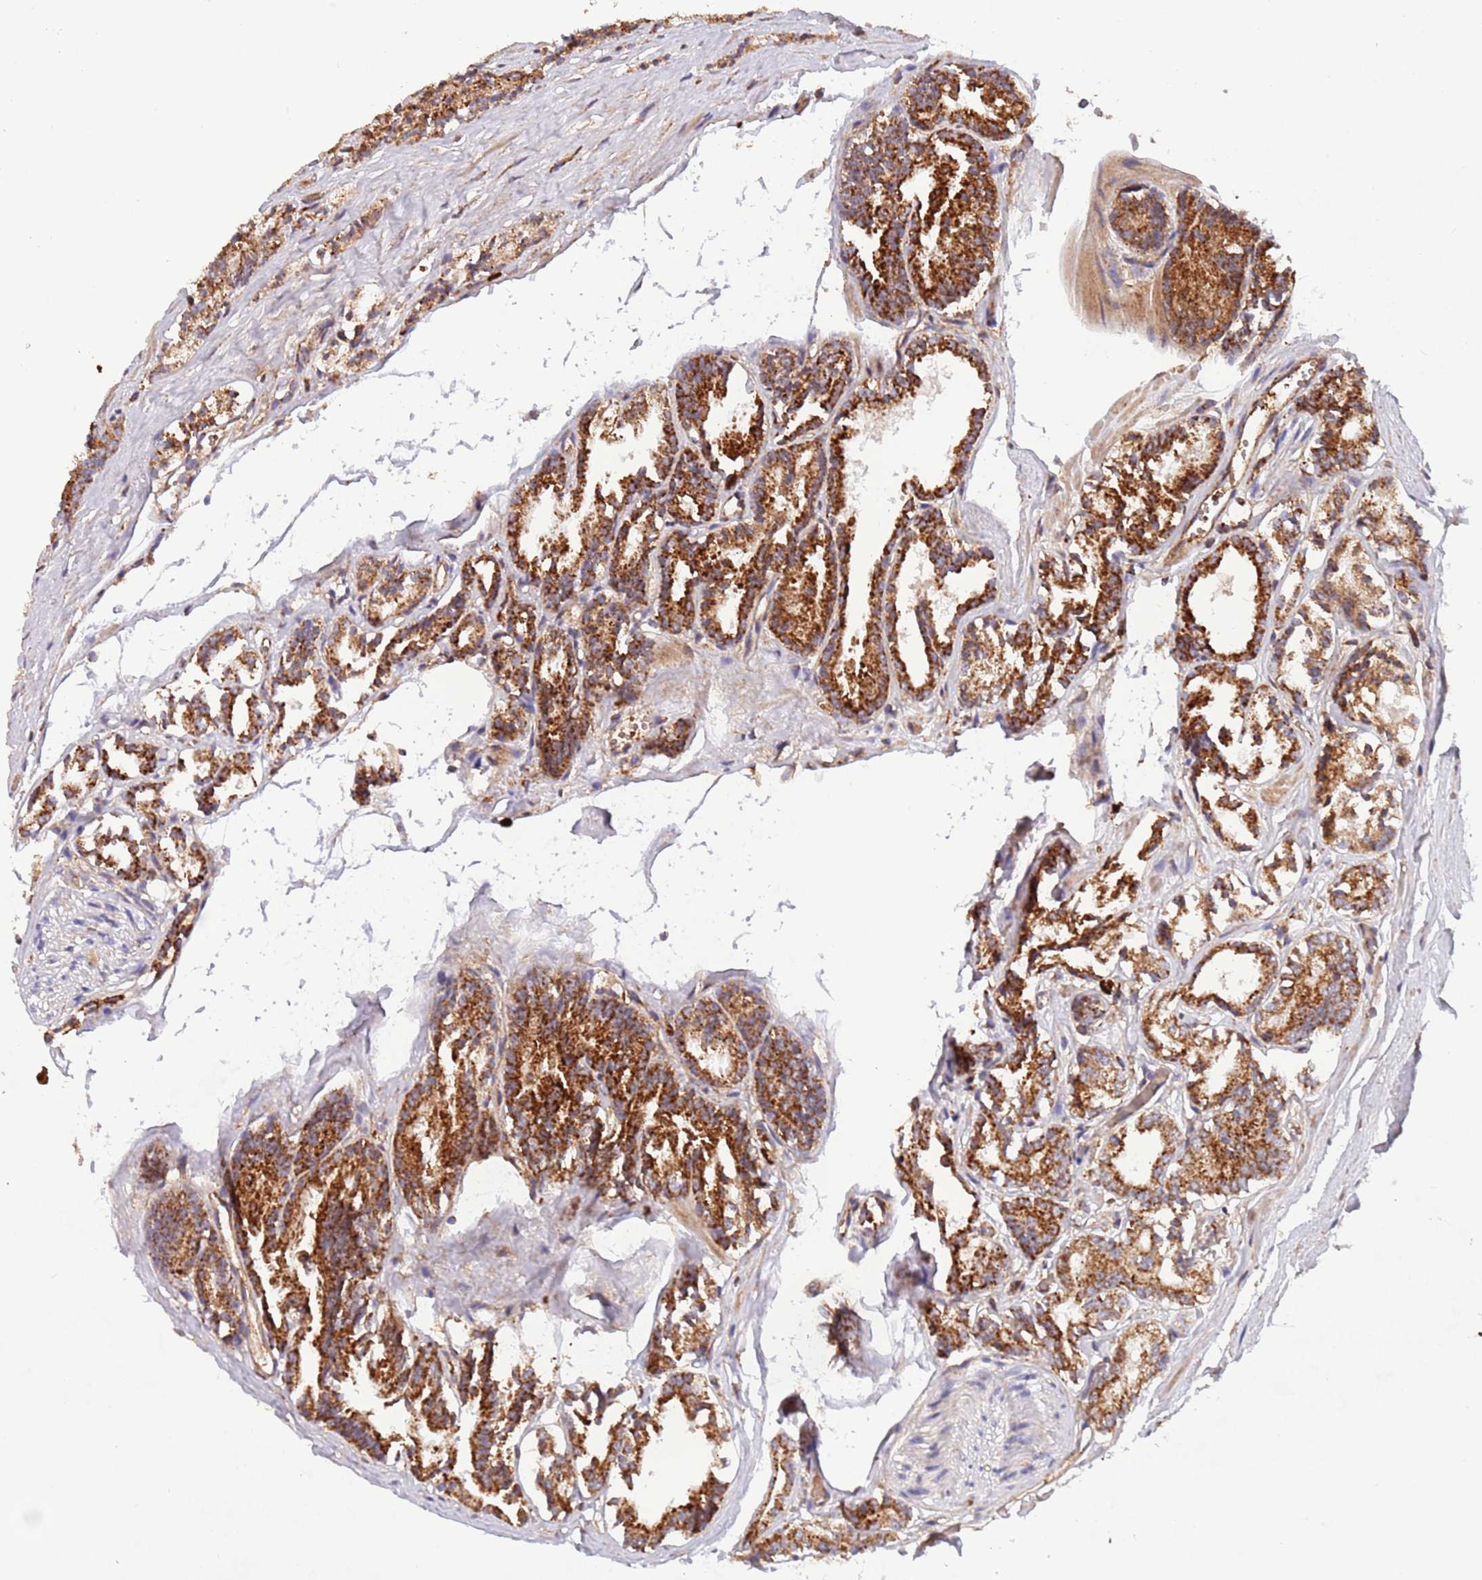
{"staining": {"intensity": "strong", "quantity": ">75%", "location": "cytoplasmic/membranous"}, "tissue": "prostate cancer", "cell_type": "Tumor cells", "image_type": "cancer", "snomed": [{"axis": "morphology", "description": "Adenocarcinoma, High grade"}, {"axis": "topography", "description": "Prostate"}], "caption": "Human prostate high-grade adenocarcinoma stained for a protein (brown) displays strong cytoplasmic/membranous positive positivity in about >75% of tumor cells.", "gene": "DCHS1", "patient": {"sex": "male", "age": 72}}